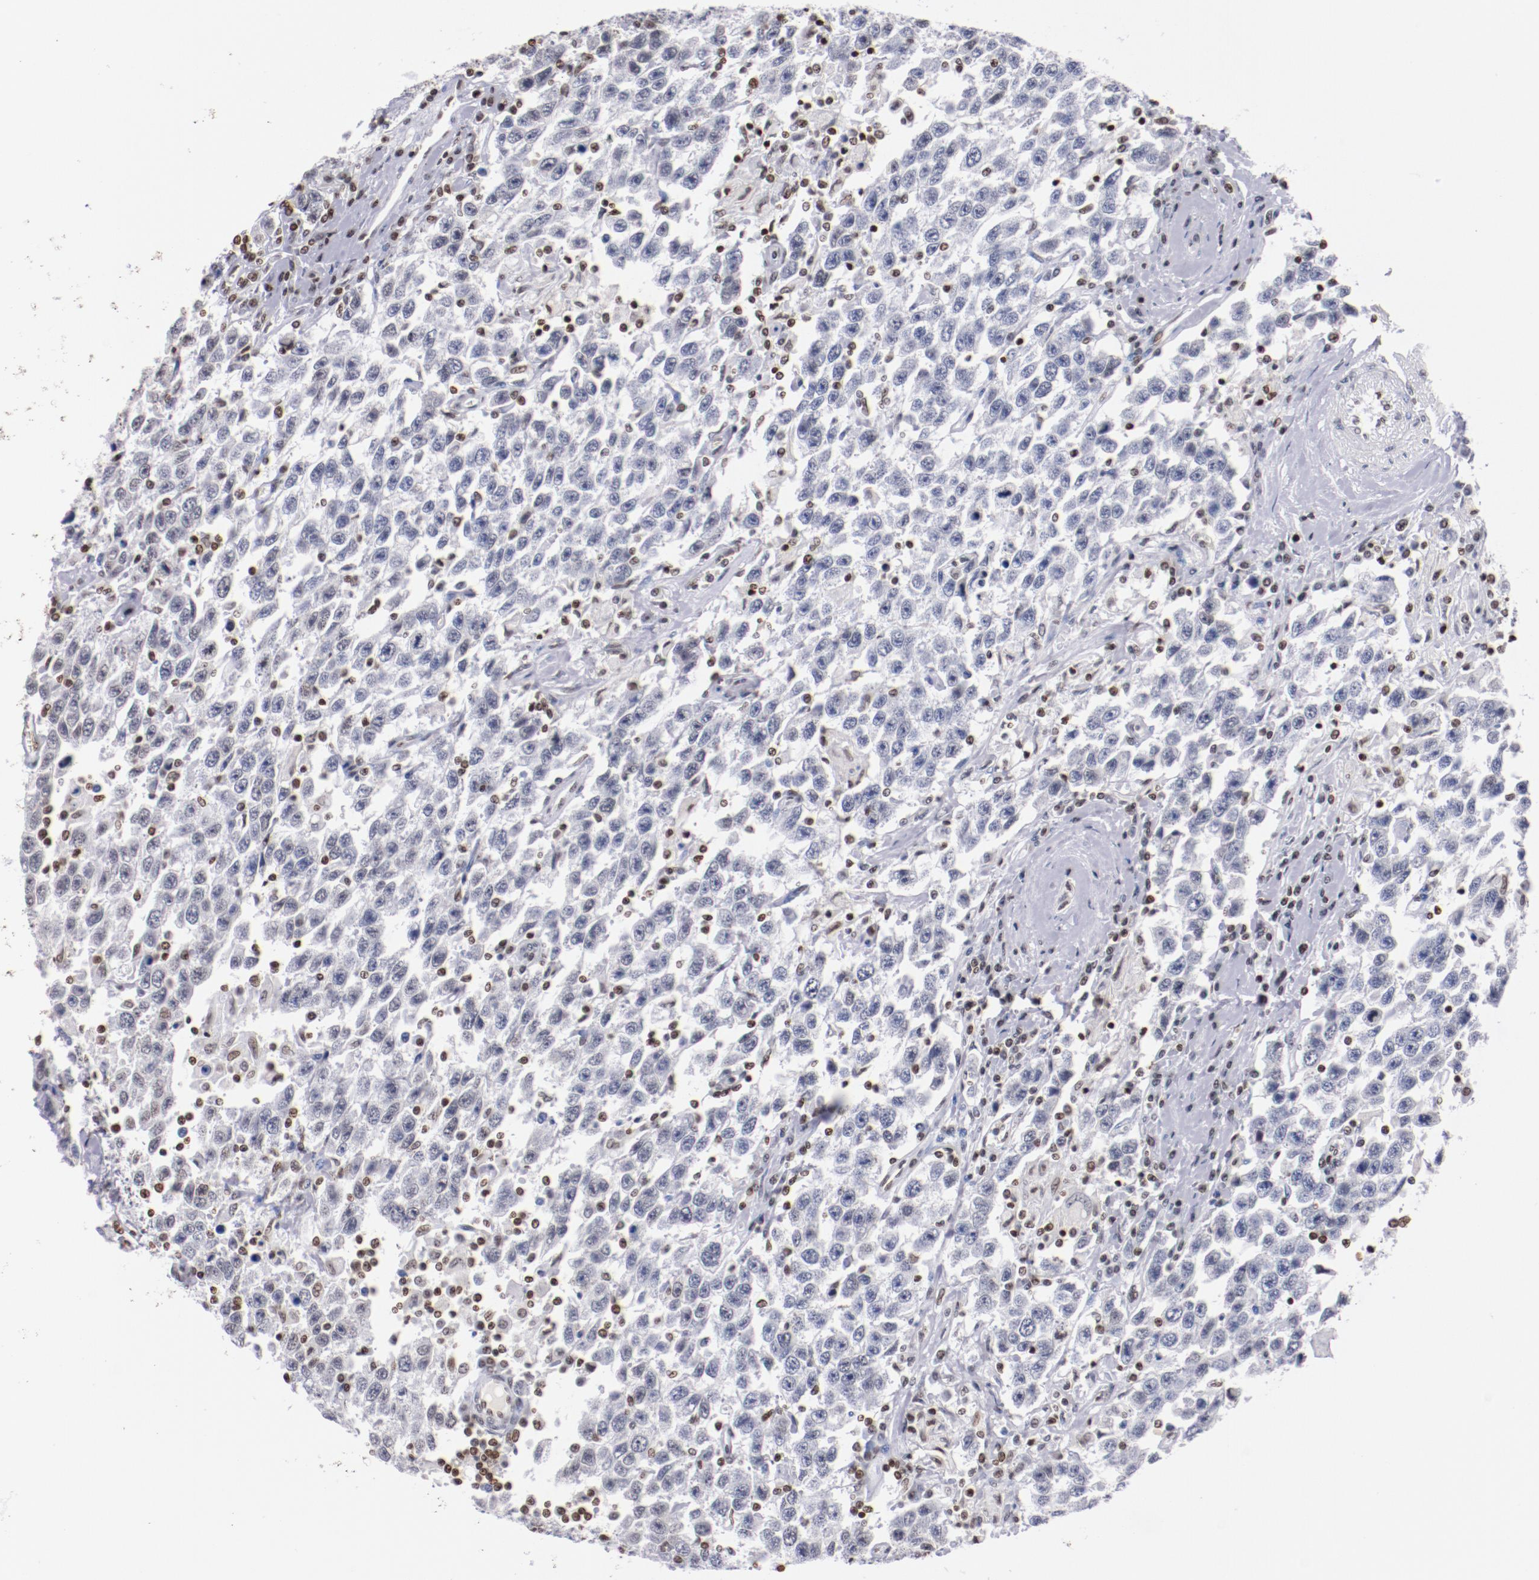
{"staining": {"intensity": "negative", "quantity": "none", "location": "none"}, "tissue": "testis cancer", "cell_type": "Tumor cells", "image_type": "cancer", "snomed": [{"axis": "morphology", "description": "Seminoma, NOS"}, {"axis": "topography", "description": "Testis"}], "caption": "High magnification brightfield microscopy of testis cancer stained with DAB (3,3'-diaminobenzidine) (brown) and counterstained with hematoxylin (blue): tumor cells show no significant positivity. (DAB (3,3'-diaminobenzidine) immunohistochemistry visualized using brightfield microscopy, high magnification).", "gene": "IFI16", "patient": {"sex": "male", "age": 41}}